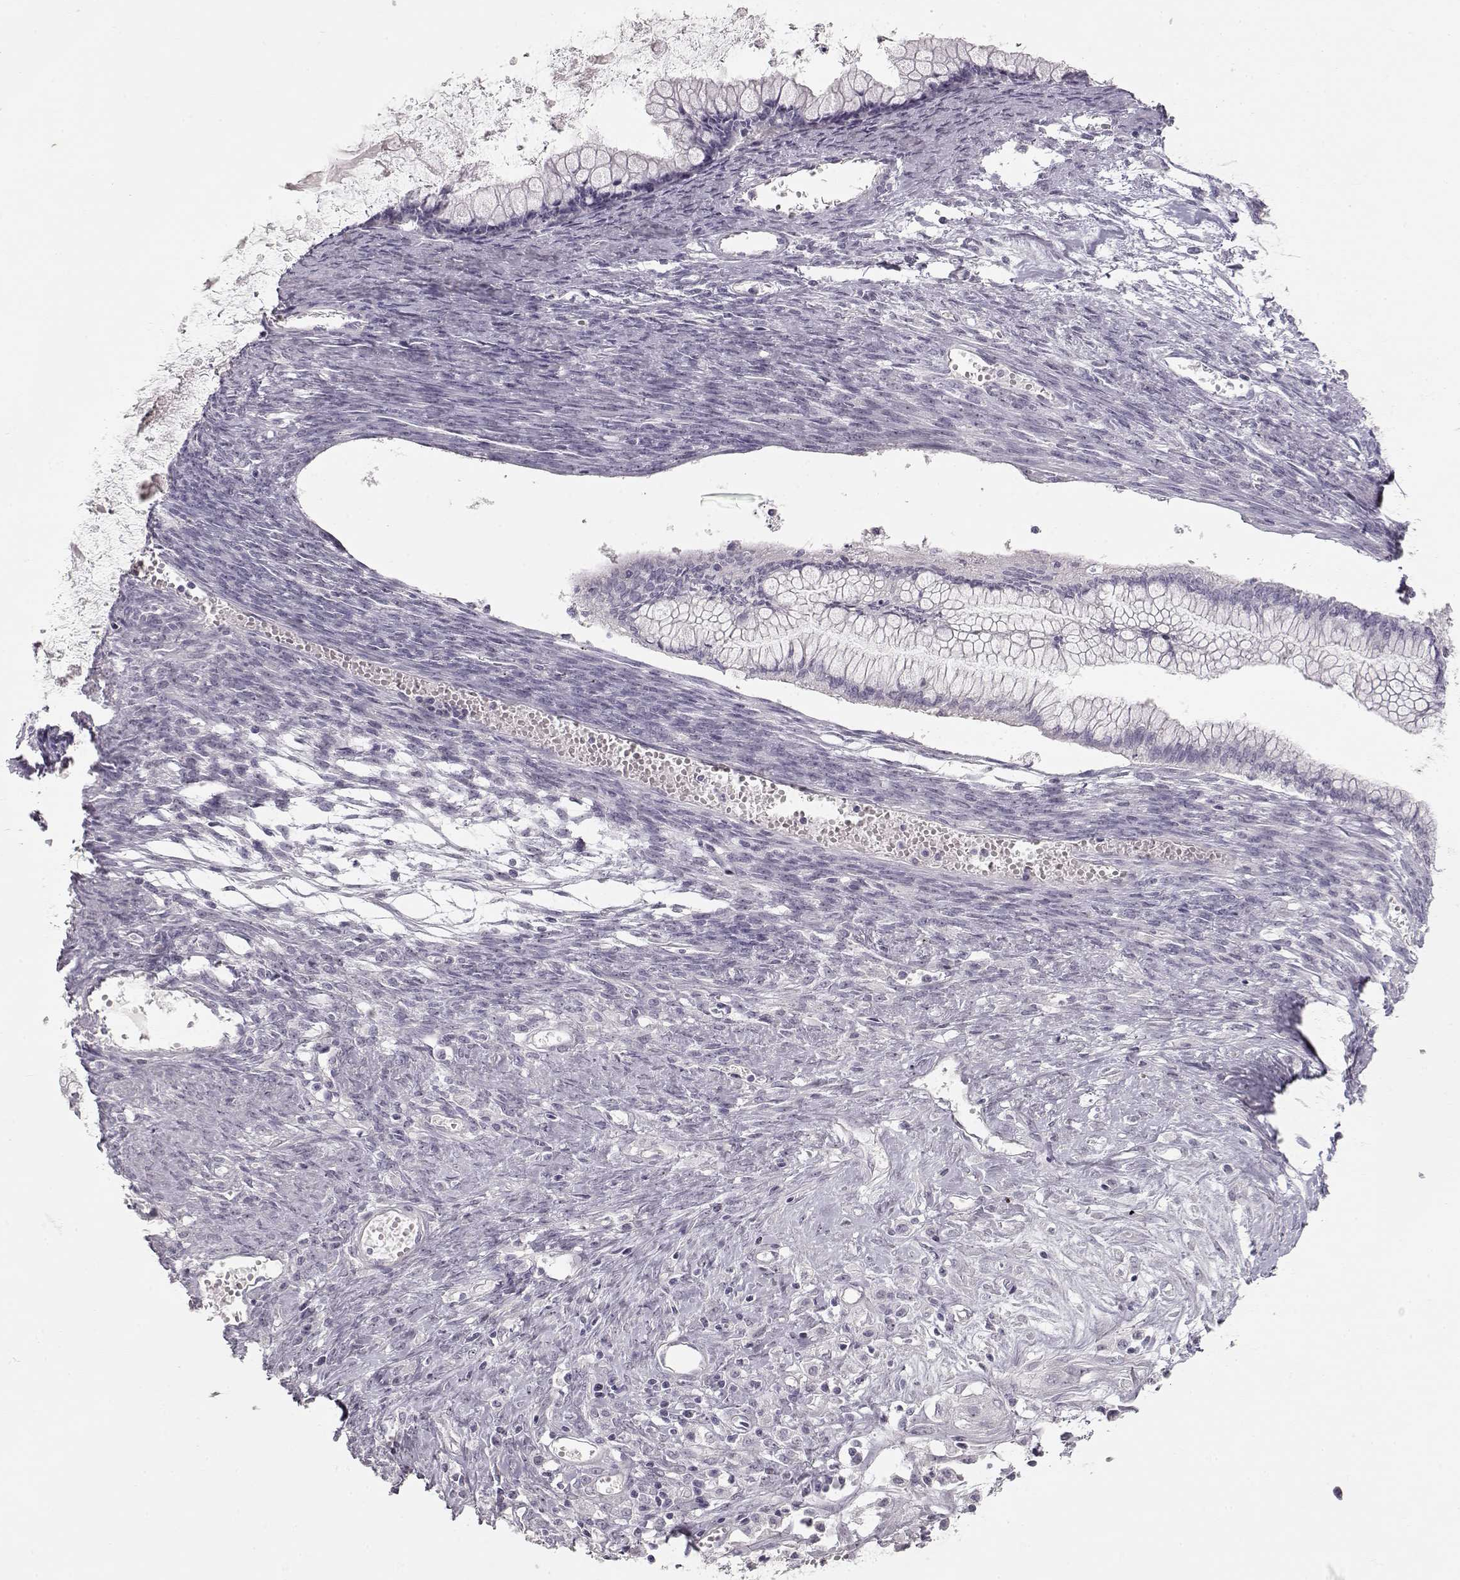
{"staining": {"intensity": "negative", "quantity": "none", "location": "none"}, "tissue": "ovarian cancer", "cell_type": "Tumor cells", "image_type": "cancer", "snomed": [{"axis": "morphology", "description": "Cystadenocarcinoma, mucinous, NOS"}, {"axis": "topography", "description": "Ovary"}], "caption": "Immunohistochemistry (IHC) micrograph of neoplastic tissue: ovarian mucinous cystadenocarcinoma stained with DAB (3,3'-diaminobenzidine) exhibits no significant protein staining in tumor cells.", "gene": "FAM205A", "patient": {"sex": "female", "age": 67}}